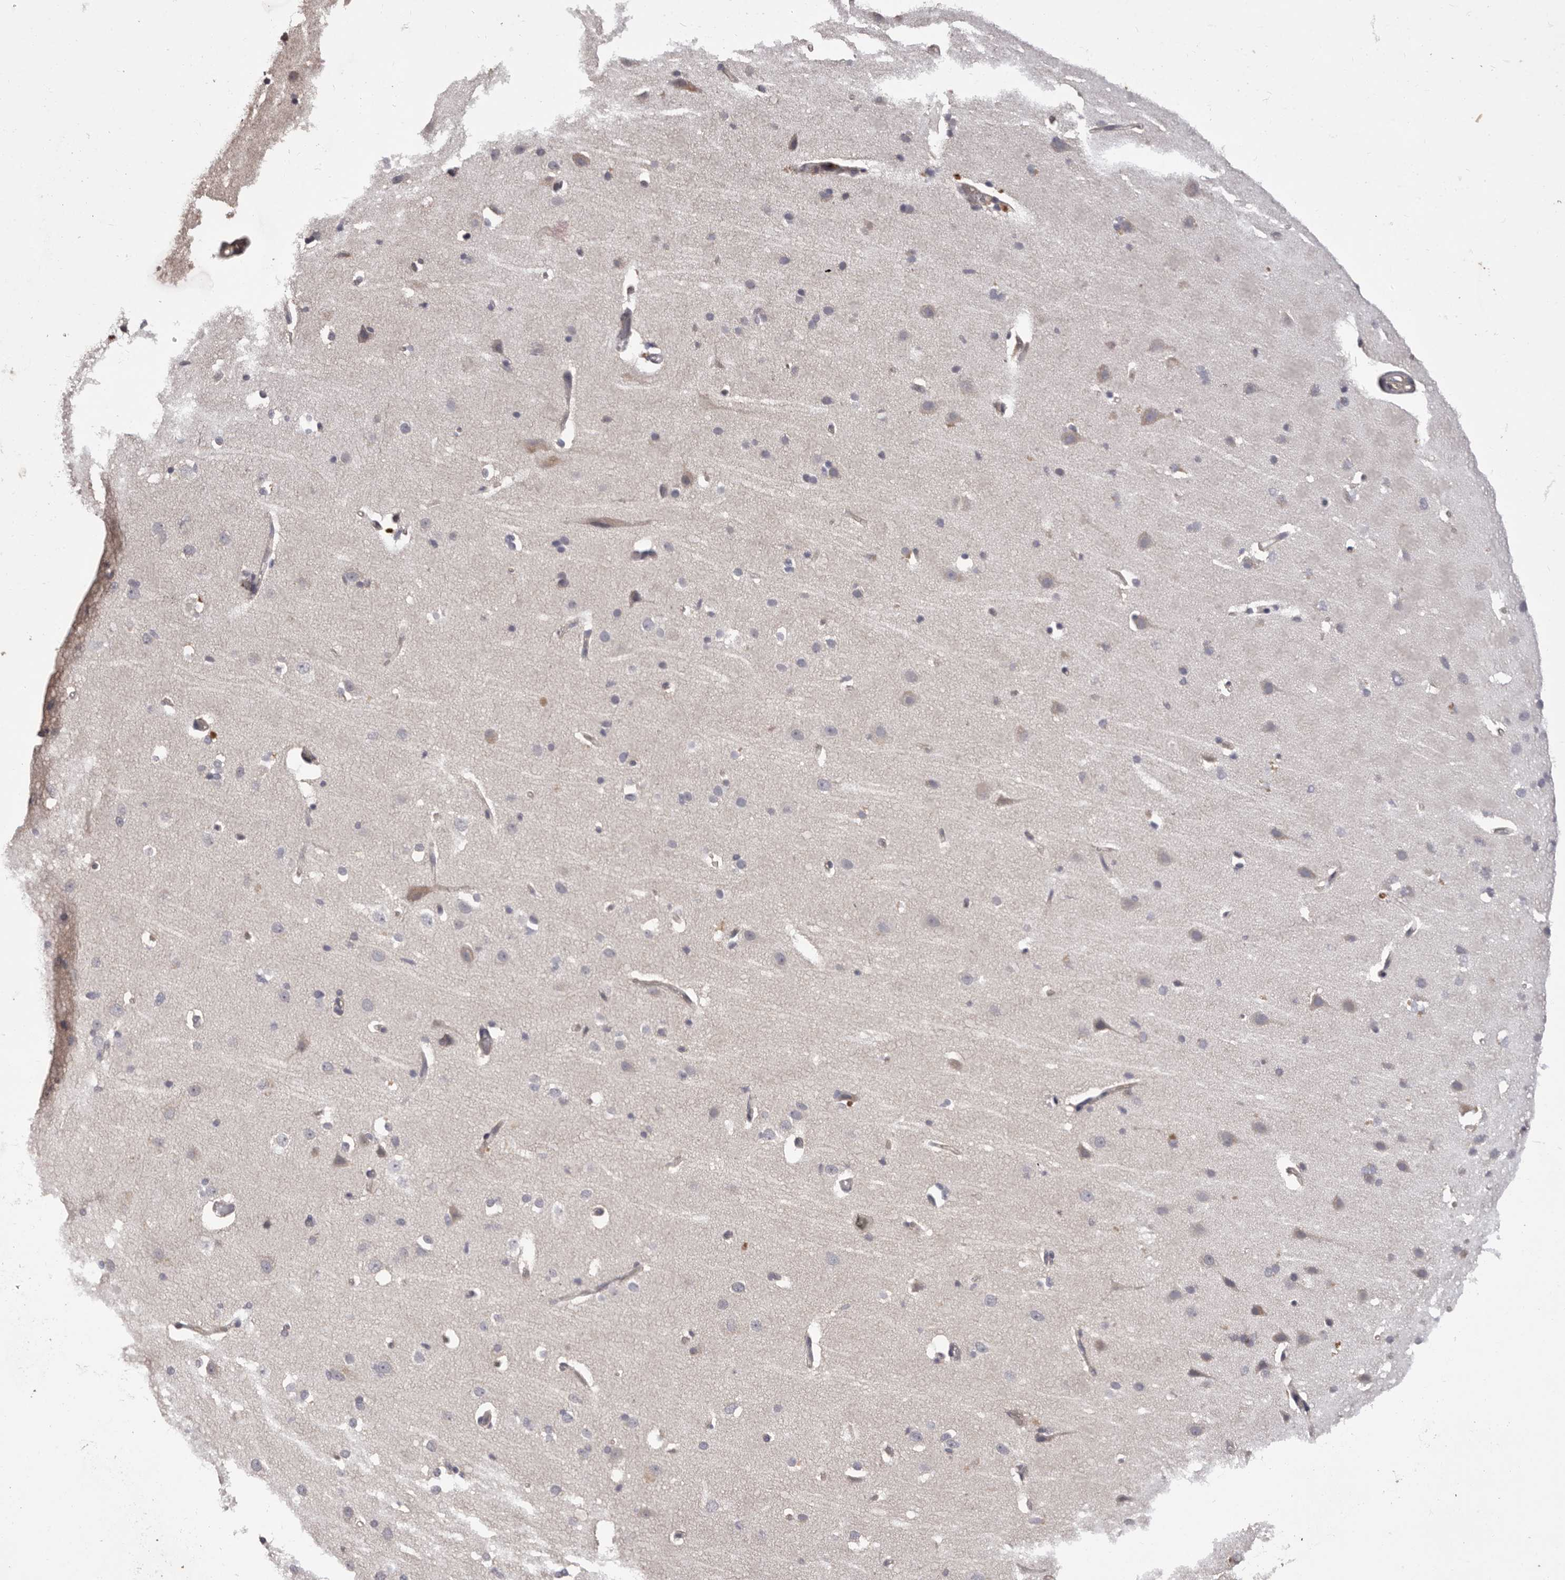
{"staining": {"intensity": "weak", "quantity": ">75%", "location": "cytoplasmic/membranous"}, "tissue": "cerebral cortex", "cell_type": "Endothelial cells", "image_type": "normal", "snomed": [{"axis": "morphology", "description": "Normal tissue, NOS"}, {"axis": "topography", "description": "Cerebral cortex"}], "caption": "Weak cytoplasmic/membranous protein expression is present in approximately >75% of endothelial cells in cerebral cortex.", "gene": "HRH1", "patient": {"sex": "male", "age": 34}}